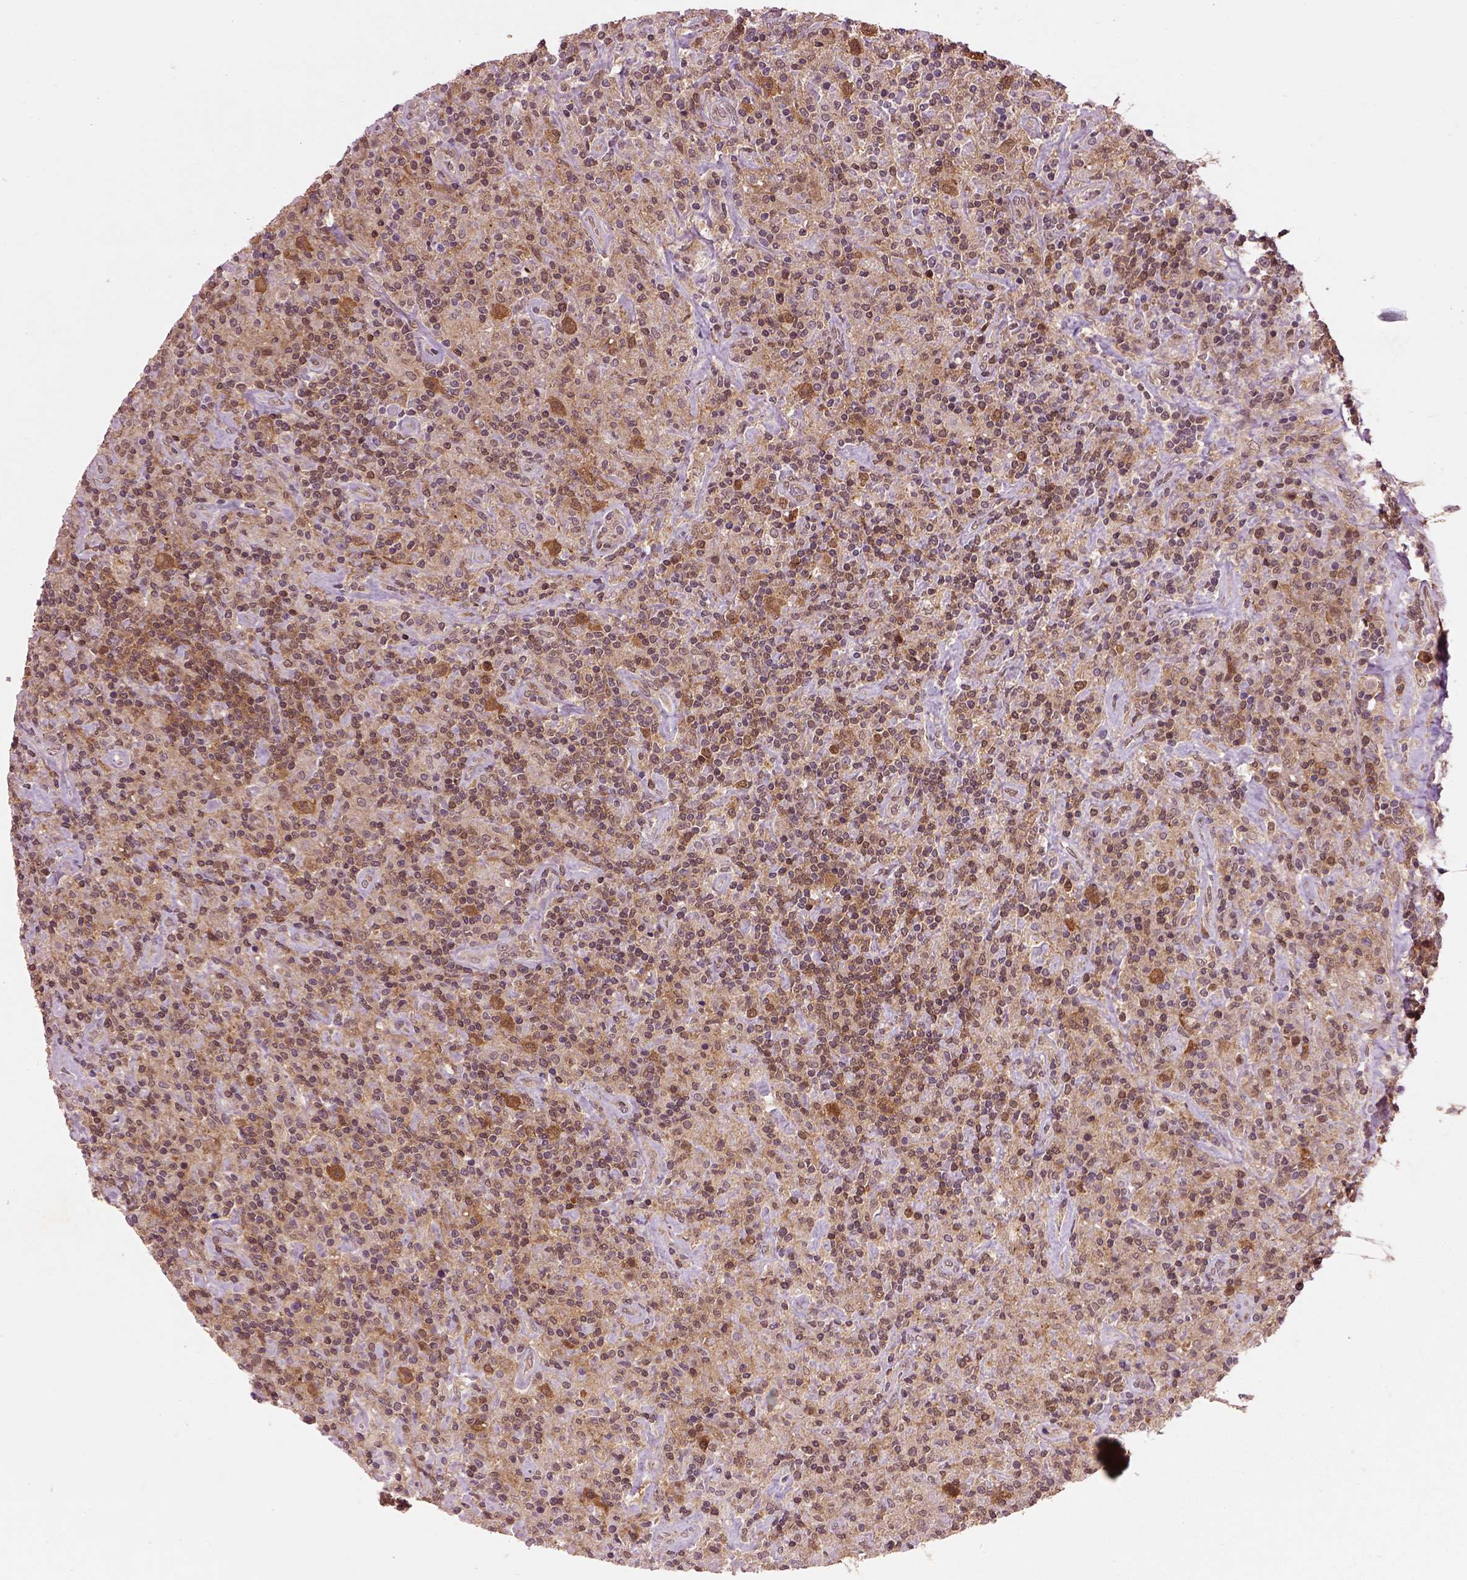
{"staining": {"intensity": "strong", "quantity": ">75%", "location": "cytoplasmic/membranous"}, "tissue": "lymphoma", "cell_type": "Tumor cells", "image_type": "cancer", "snomed": [{"axis": "morphology", "description": "Hodgkin's disease, NOS"}, {"axis": "topography", "description": "Lymph node"}], "caption": "IHC photomicrograph of neoplastic tissue: human Hodgkin's disease stained using immunohistochemistry (IHC) displays high levels of strong protein expression localized specifically in the cytoplasmic/membranous of tumor cells, appearing as a cytoplasmic/membranous brown color.", "gene": "MDP1", "patient": {"sex": "male", "age": 70}}